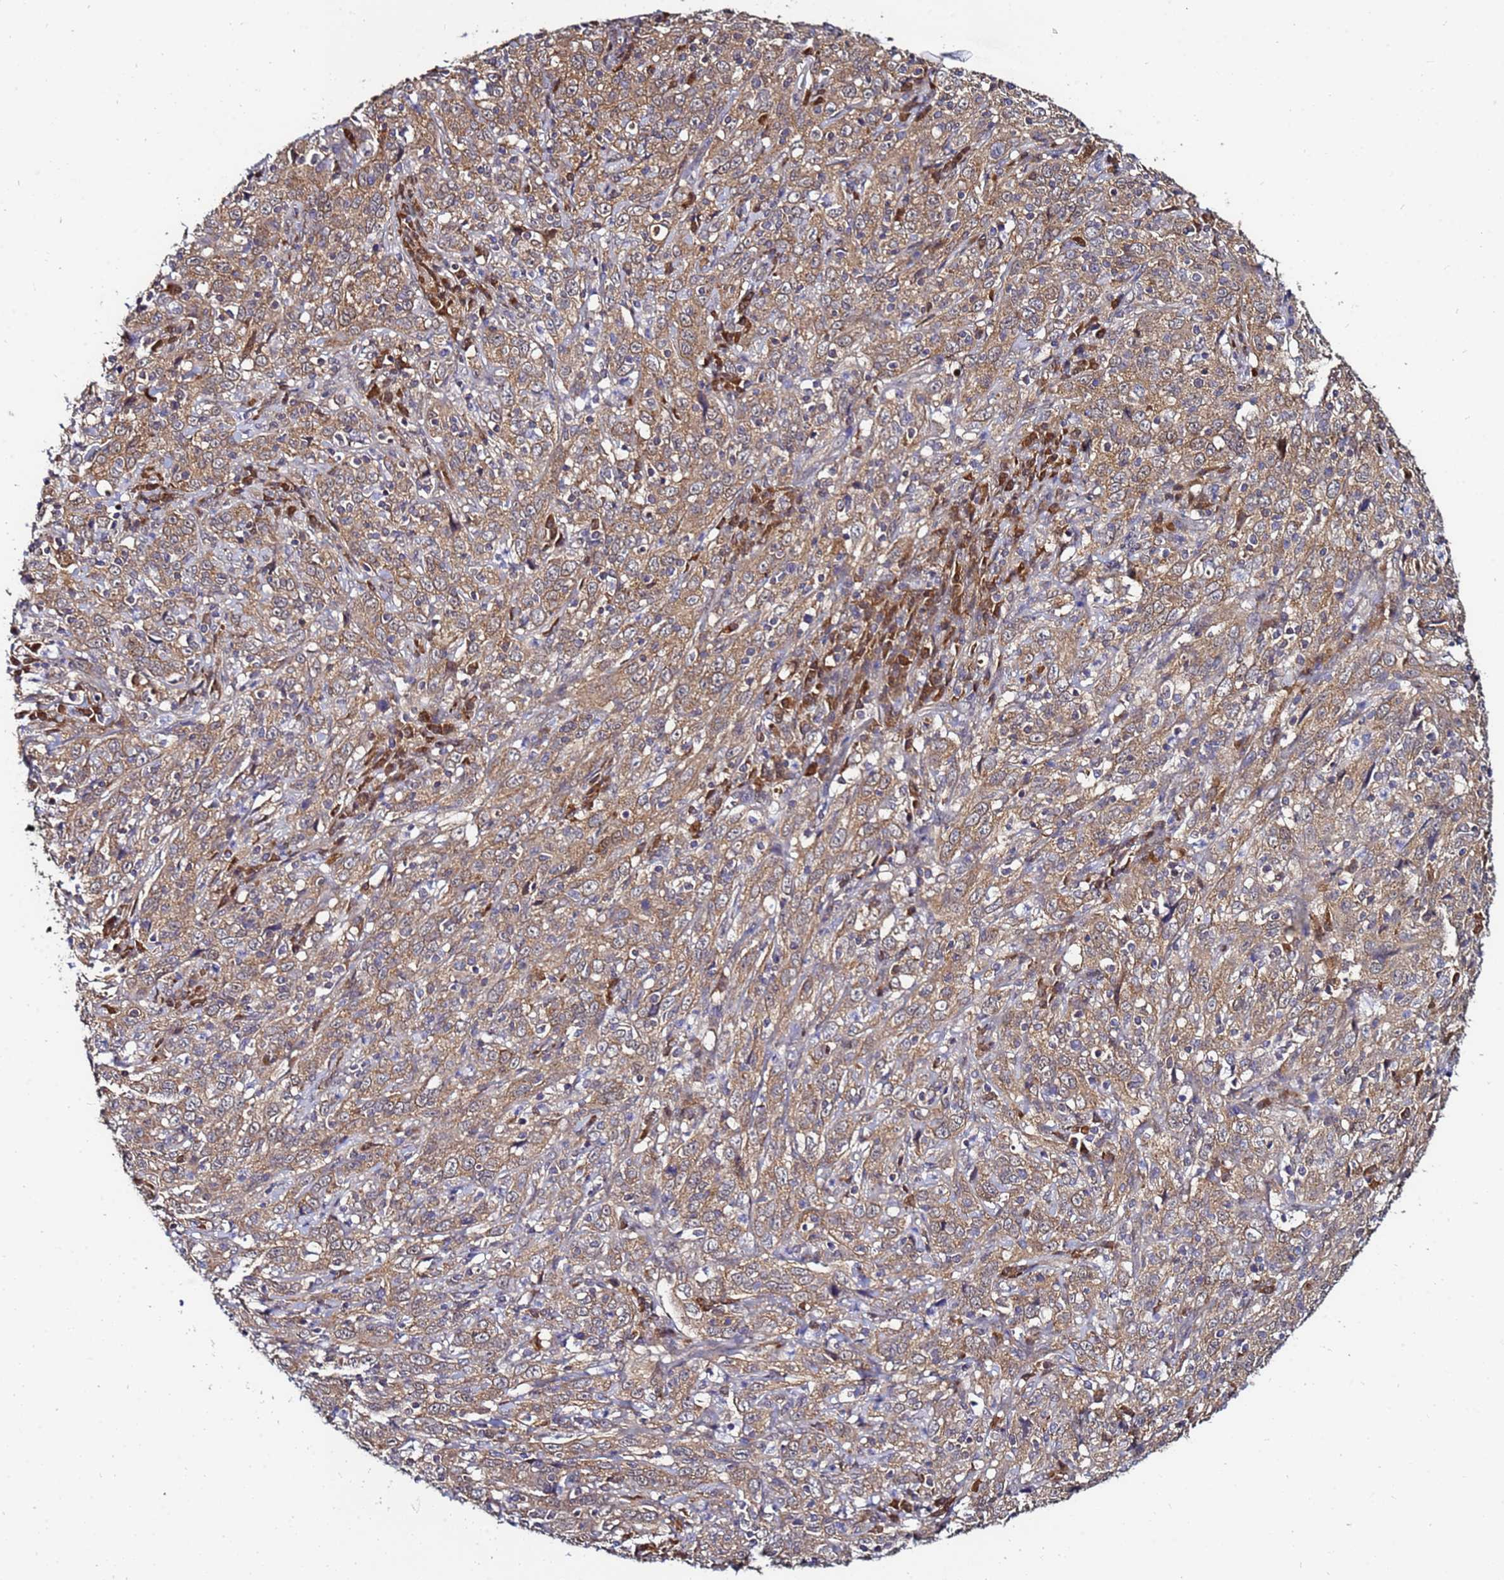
{"staining": {"intensity": "moderate", "quantity": ">75%", "location": "cytoplasmic/membranous"}, "tissue": "cervical cancer", "cell_type": "Tumor cells", "image_type": "cancer", "snomed": [{"axis": "morphology", "description": "Squamous cell carcinoma, NOS"}, {"axis": "topography", "description": "Cervix"}], "caption": "Moderate cytoplasmic/membranous positivity for a protein is identified in about >75% of tumor cells of cervical cancer (squamous cell carcinoma) using immunohistochemistry.", "gene": "NAXE", "patient": {"sex": "female", "age": 46}}